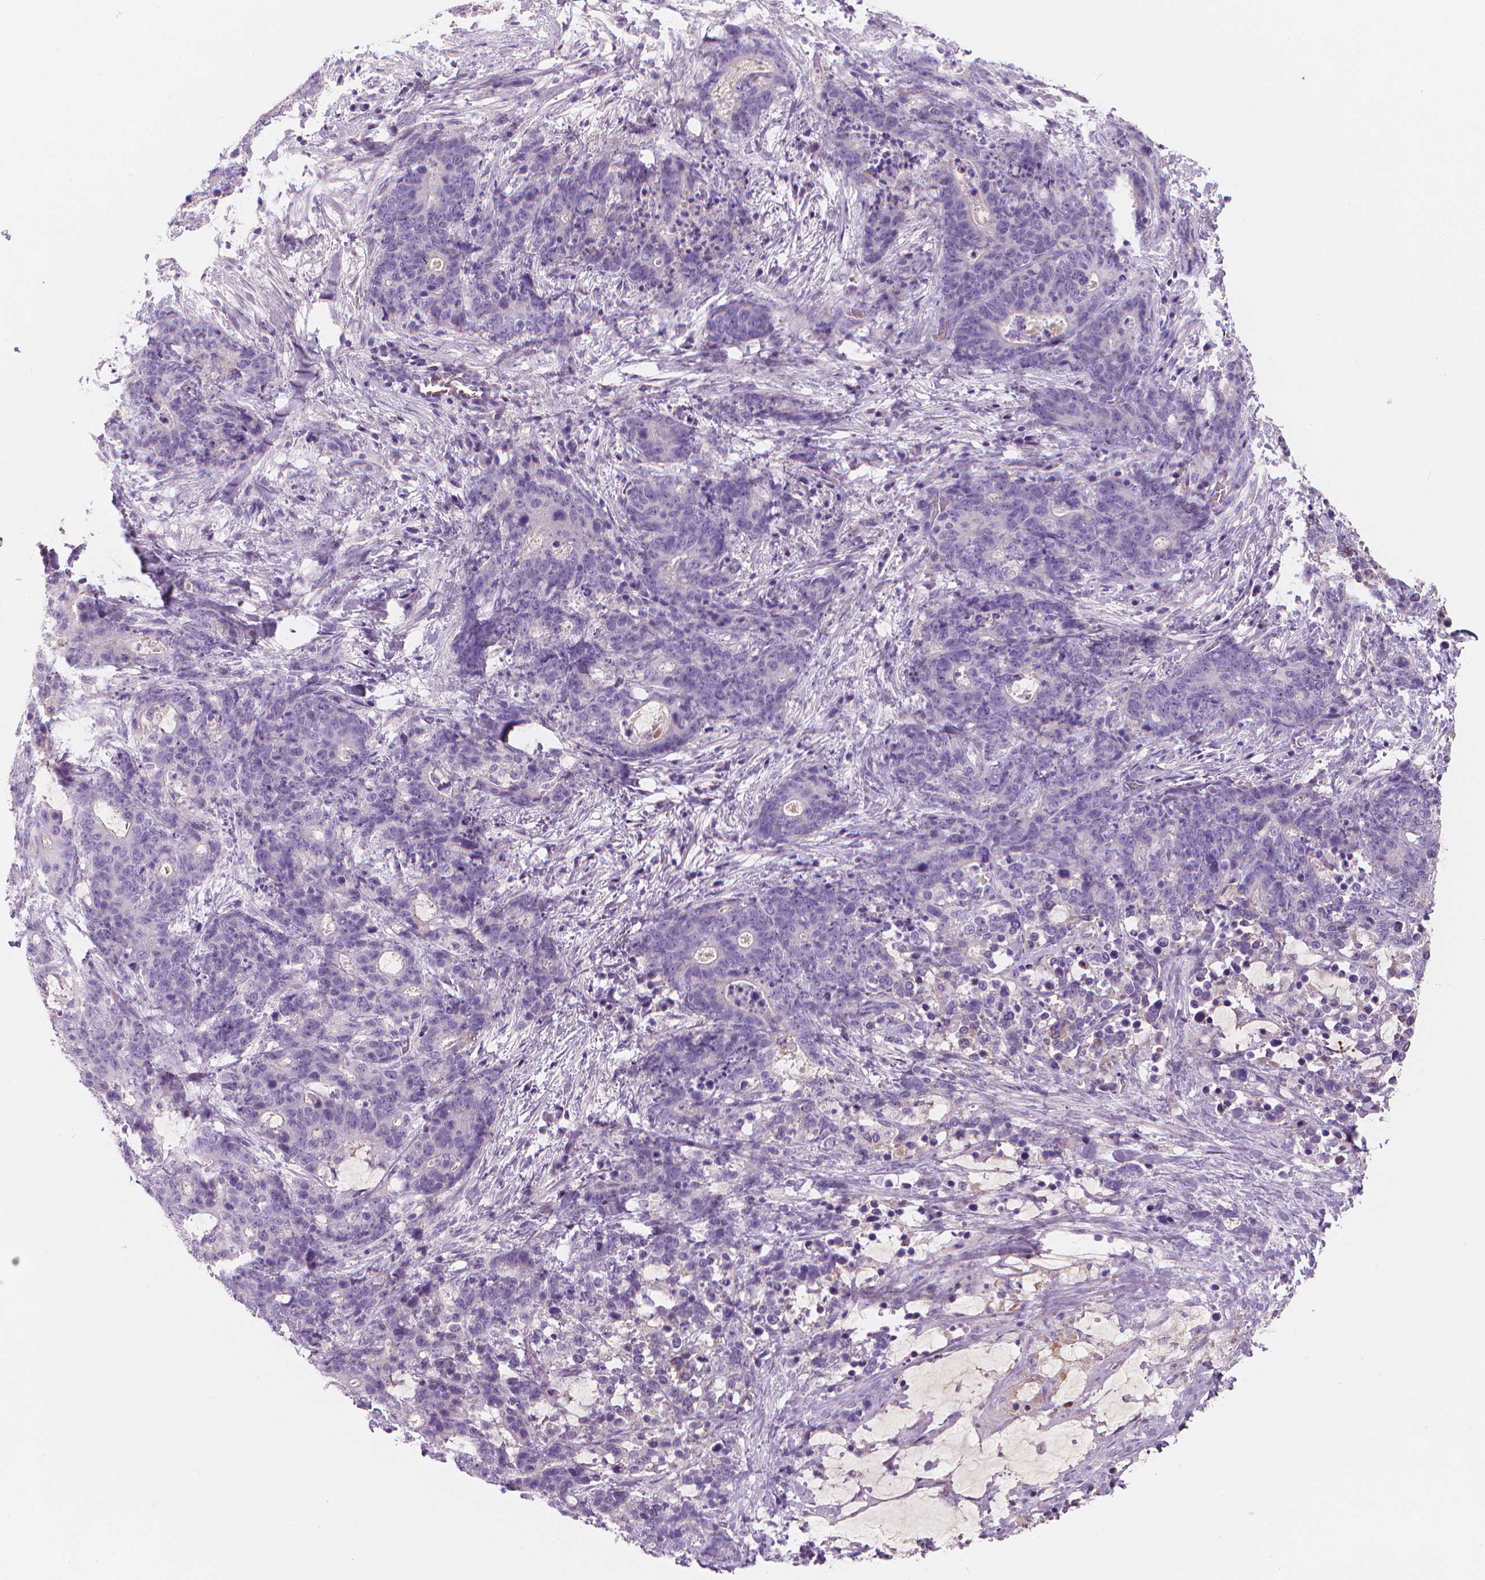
{"staining": {"intensity": "negative", "quantity": "none", "location": "none"}, "tissue": "stomach cancer", "cell_type": "Tumor cells", "image_type": "cancer", "snomed": [{"axis": "morphology", "description": "Normal tissue, NOS"}, {"axis": "morphology", "description": "Adenocarcinoma, NOS"}, {"axis": "topography", "description": "Stomach"}], "caption": "A histopathology image of stomach cancer (adenocarcinoma) stained for a protein displays no brown staining in tumor cells.", "gene": "APOA4", "patient": {"sex": "female", "age": 64}}